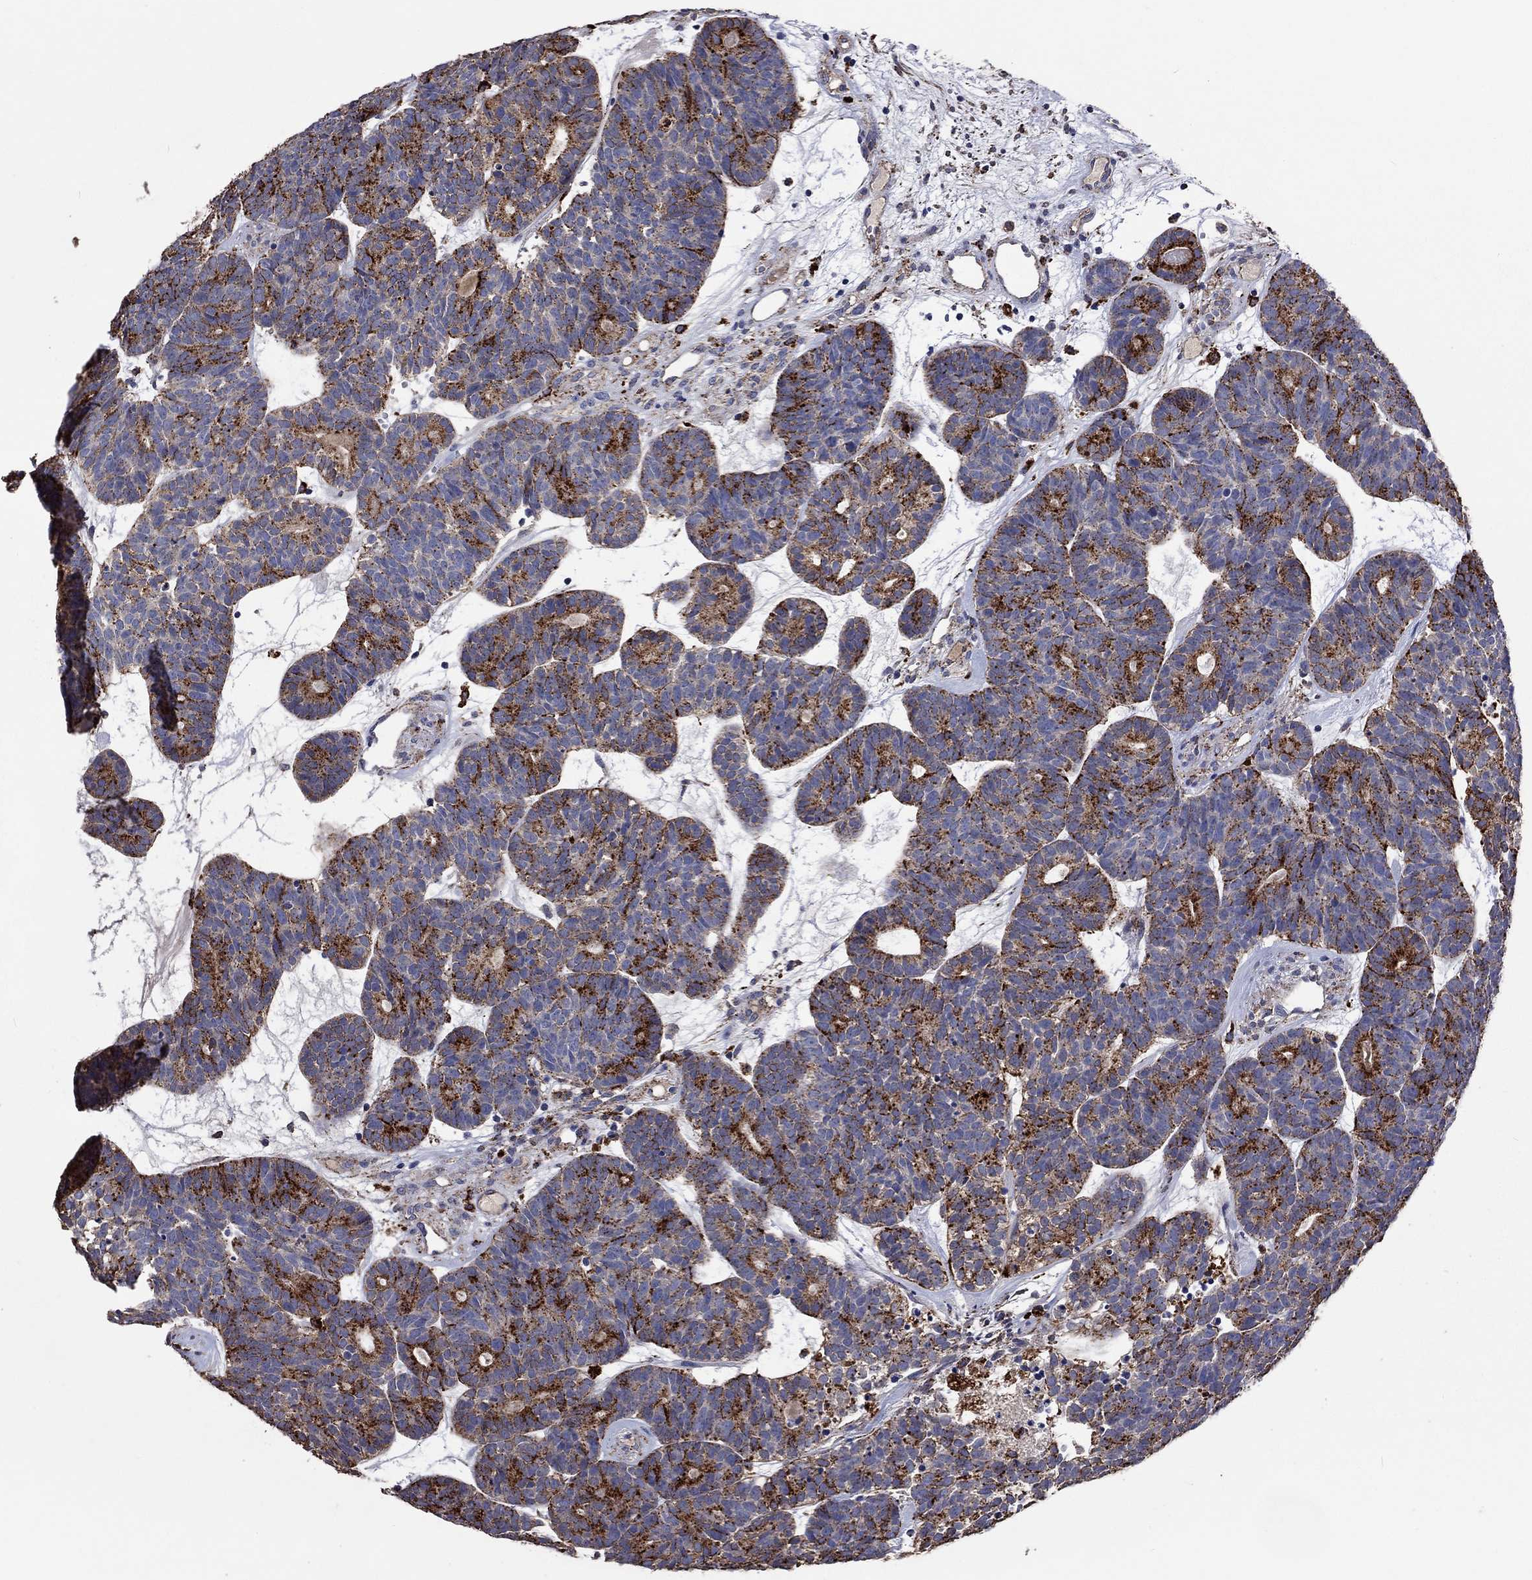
{"staining": {"intensity": "strong", "quantity": ">75%", "location": "cytoplasmic/membranous"}, "tissue": "head and neck cancer", "cell_type": "Tumor cells", "image_type": "cancer", "snomed": [{"axis": "morphology", "description": "Adenocarcinoma, NOS"}, {"axis": "topography", "description": "Head-Neck"}], "caption": "Protein staining of head and neck adenocarcinoma tissue exhibits strong cytoplasmic/membranous positivity in about >75% of tumor cells. (DAB (3,3'-diaminobenzidine) = brown stain, brightfield microscopy at high magnification).", "gene": "CTSB", "patient": {"sex": "female", "age": 81}}